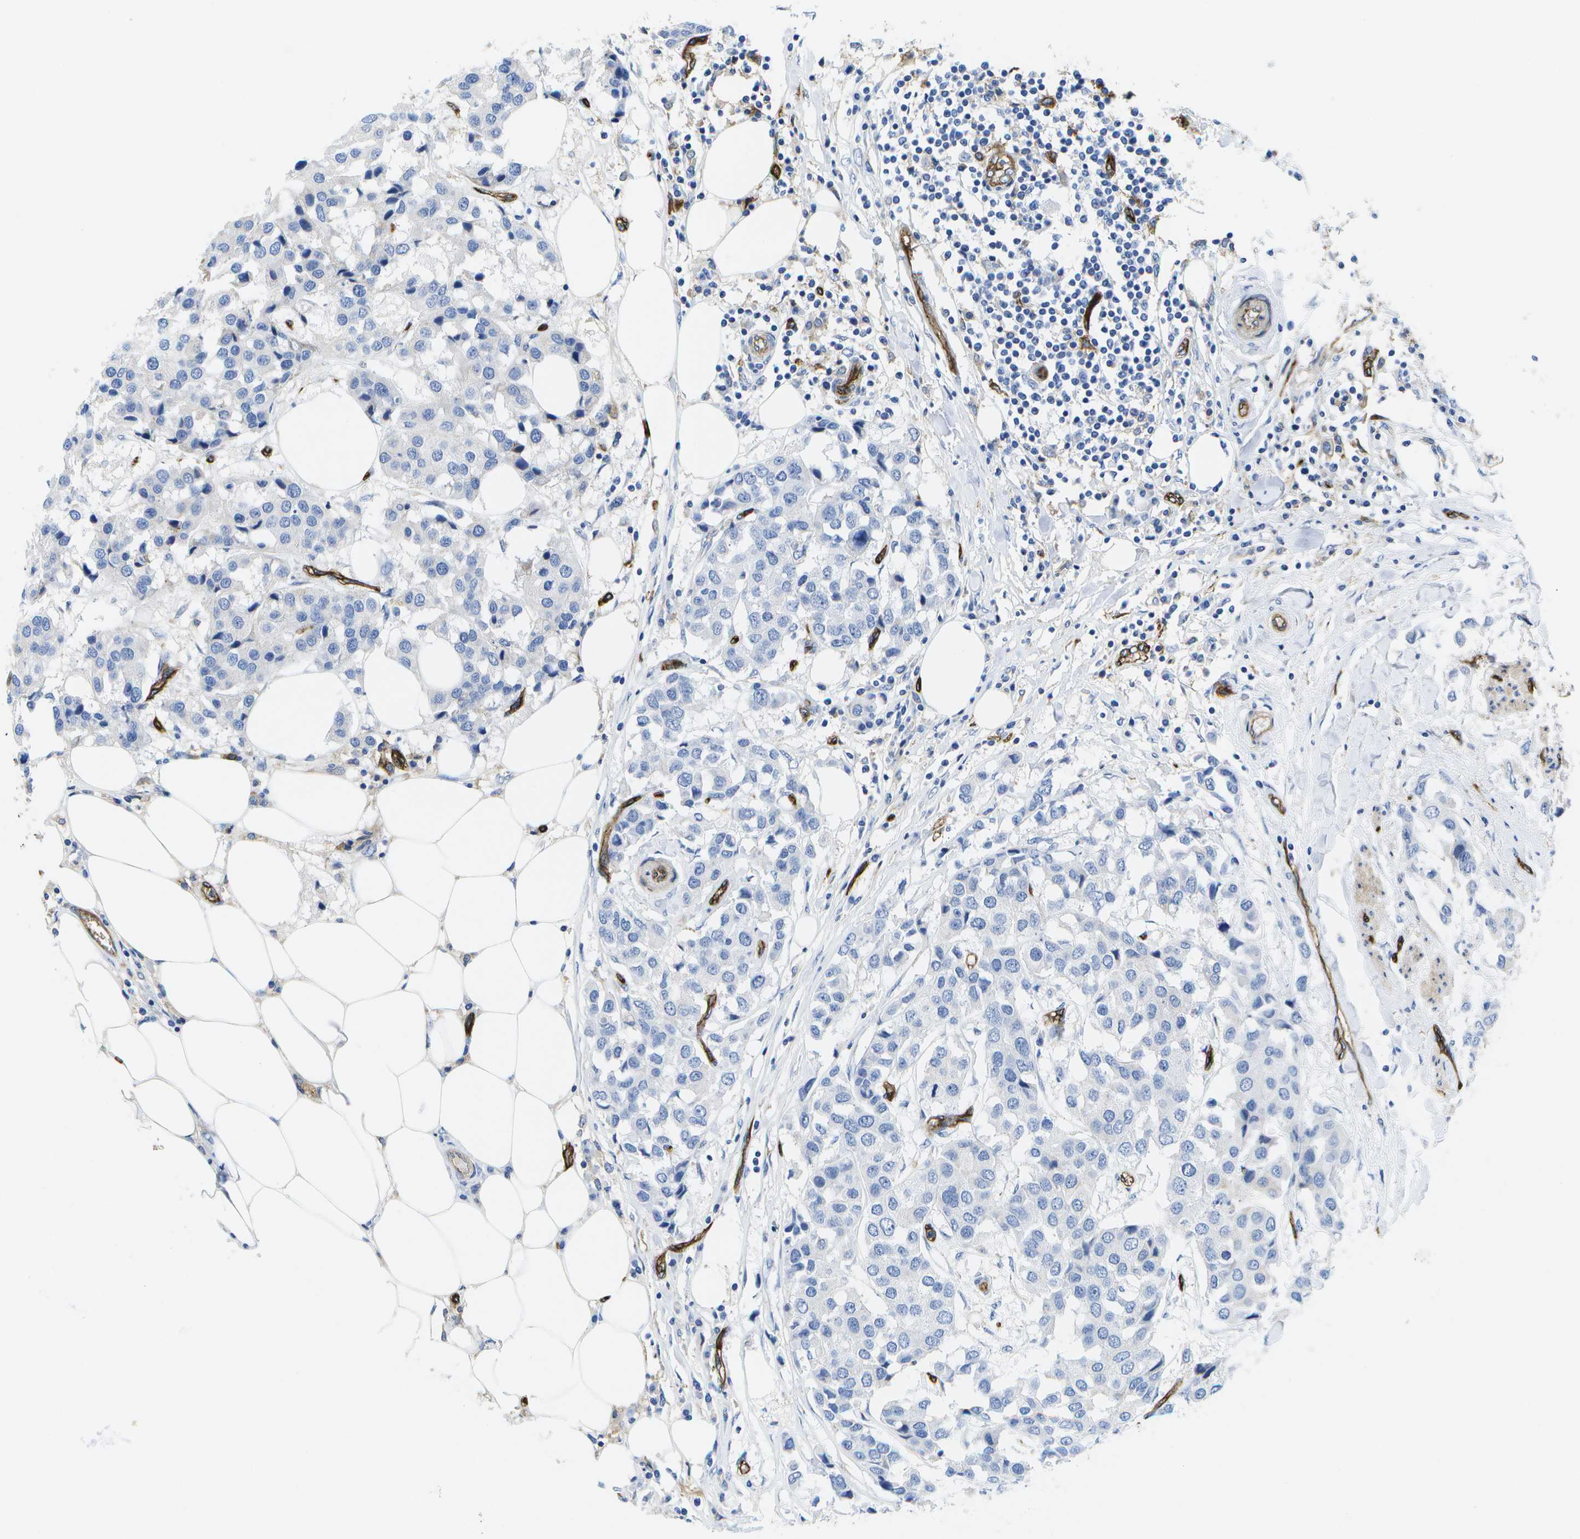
{"staining": {"intensity": "negative", "quantity": "none", "location": "none"}, "tissue": "breast cancer", "cell_type": "Tumor cells", "image_type": "cancer", "snomed": [{"axis": "morphology", "description": "Duct carcinoma"}, {"axis": "topography", "description": "Breast"}], "caption": "Immunohistochemistry histopathology image of breast cancer stained for a protein (brown), which shows no staining in tumor cells.", "gene": "DYSF", "patient": {"sex": "female", "age": 80}}